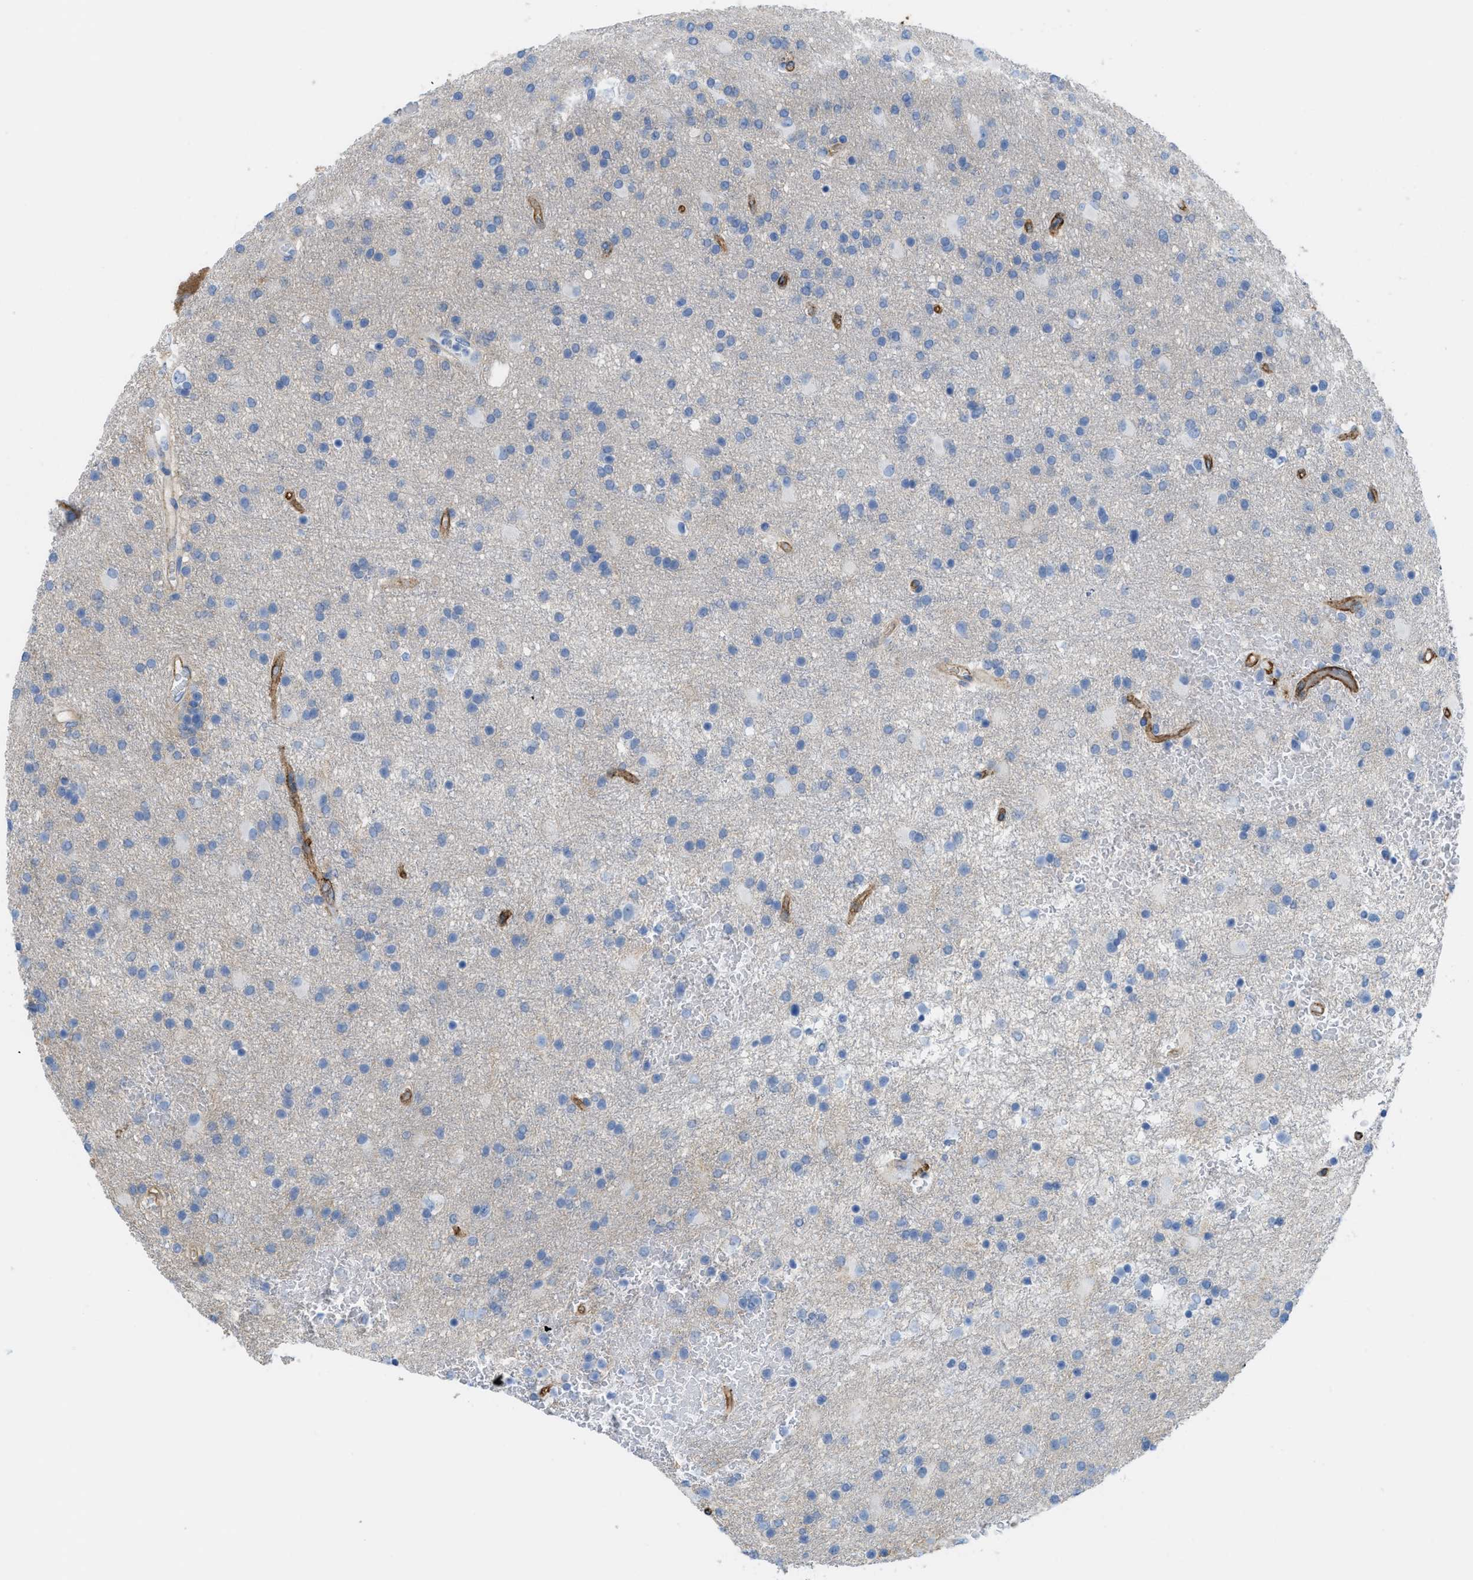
{"staining": {"intensity": "negative", "quantity": "none", "location": "none"}, "tissue": "glioma", "cell_type": "Tumor cells", "image_type": "cancer", "snomed": [{"axis": "morphology", "description": "Glioma, malignant, High grade"}, {"axis": "topography", "description": "Brain"}], "caption": "Immunohistochemistry (IHC) micrograph of human glioma stained for a protein (brown), which reveals no expression in tumor cells. The staining was performed using DAB (3,3'-diaminobenzidine) to visualize the protein expression in brown, while the nuclei were stained in blue with hematoxylin (Magnification: 20x).", "gene": "SLC3A2", "patient": {"sex": "male", "age": 72}}